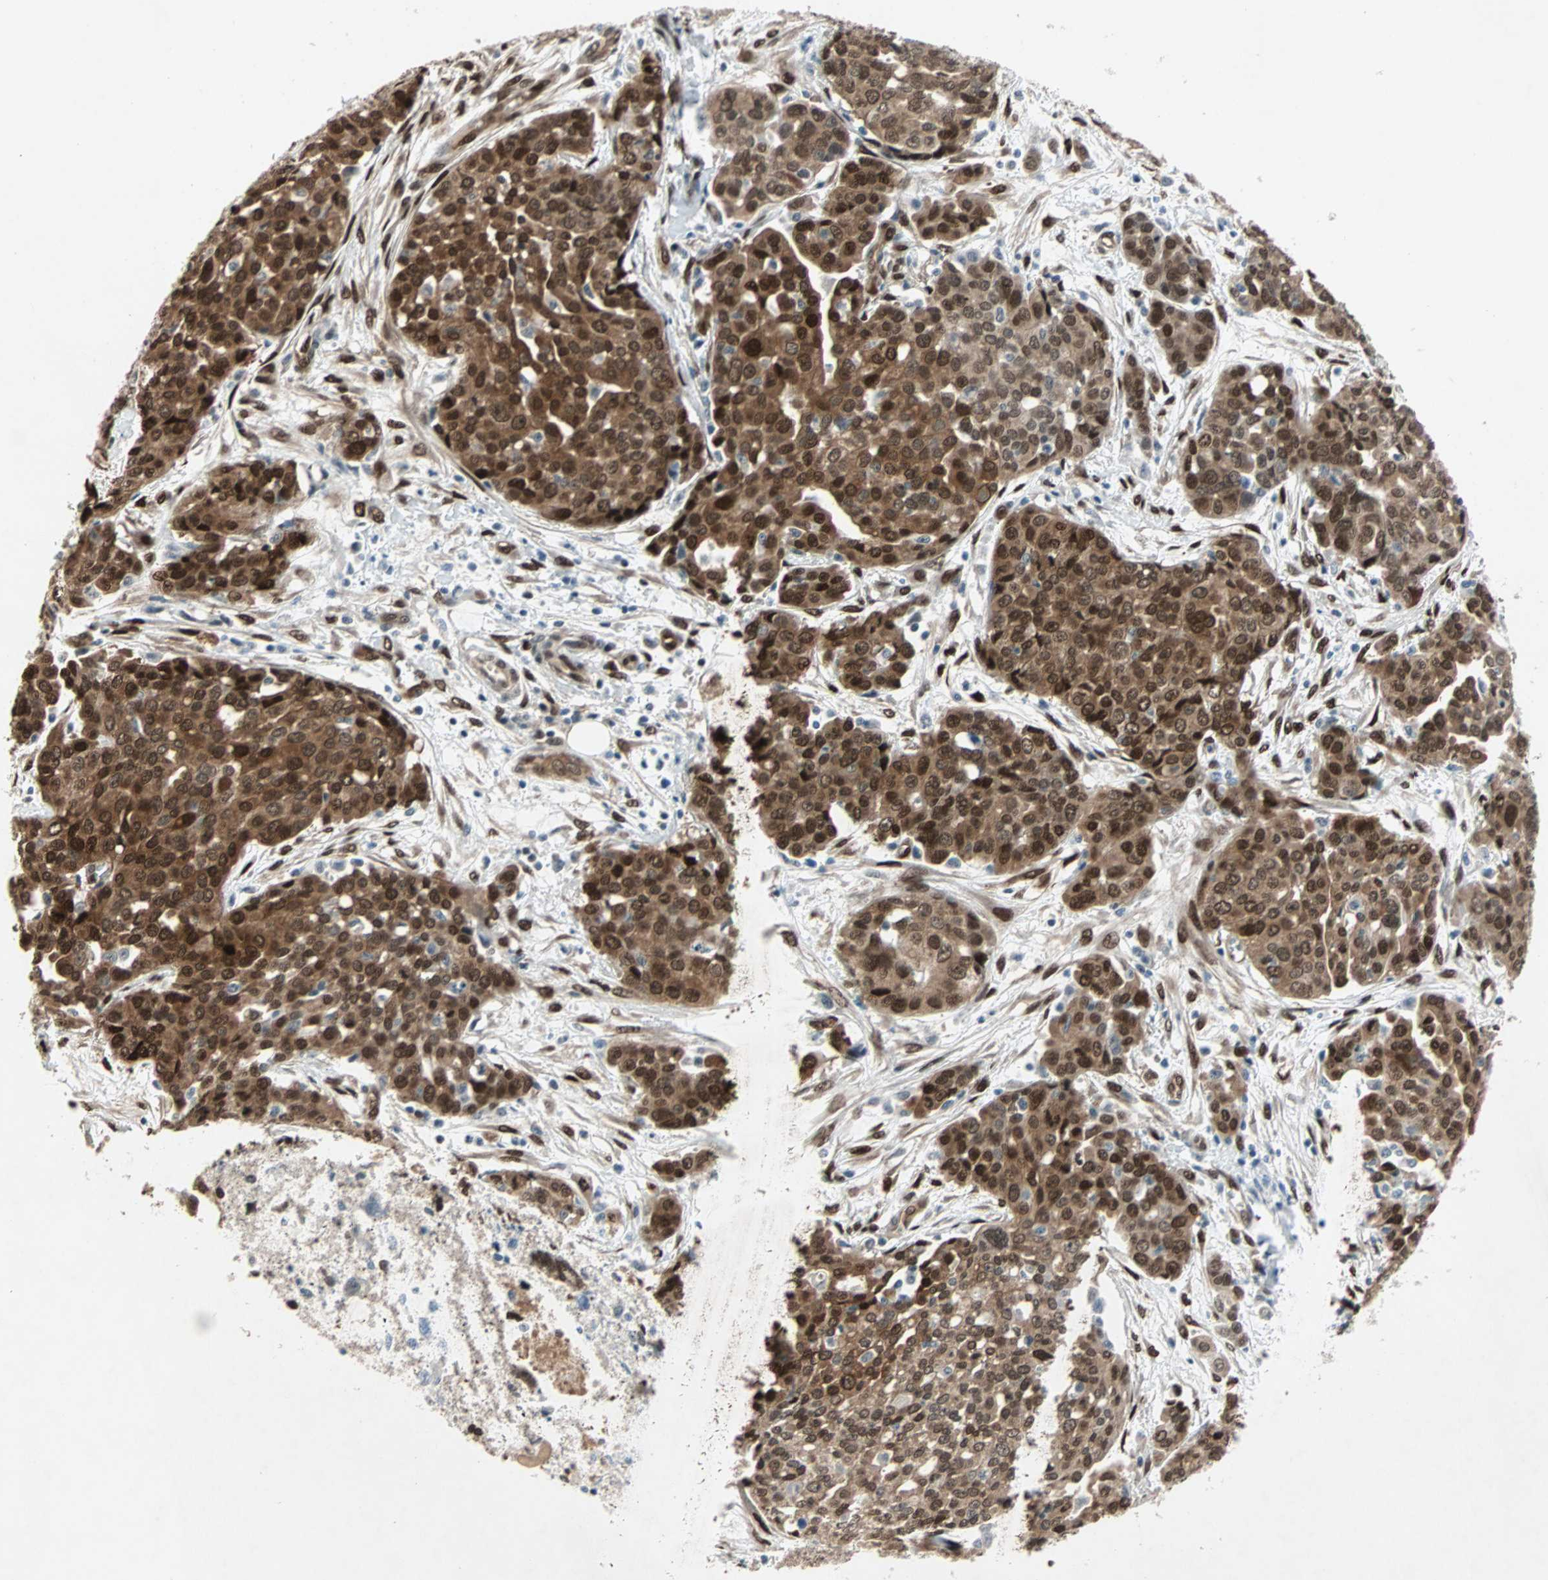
{"staining": {"intensity": "strong", "quantity": ">75%", "location": "cytoplasmic/membranous,nuclear"}, "tissue": "ovarian cancer", "cell_type": "Tumor cells", "image_type": "cancer", "snomed": [{"axis": "morphology", "description": "Cystadenocarcinoma, serous, NOS"}, {"axis": "topography", "description": "Soft tissue"}, {"axis": "topography", "description": "Ovary"}], "caption": "Serous cystadenocarcinoma (ovarian) tissue demonstrates strong cytoplasmic/membranous and nuclear positivity in about >75% of tumor cells", "gene": "WWTR1", "patient": {"sex": "female", "age": 57}}